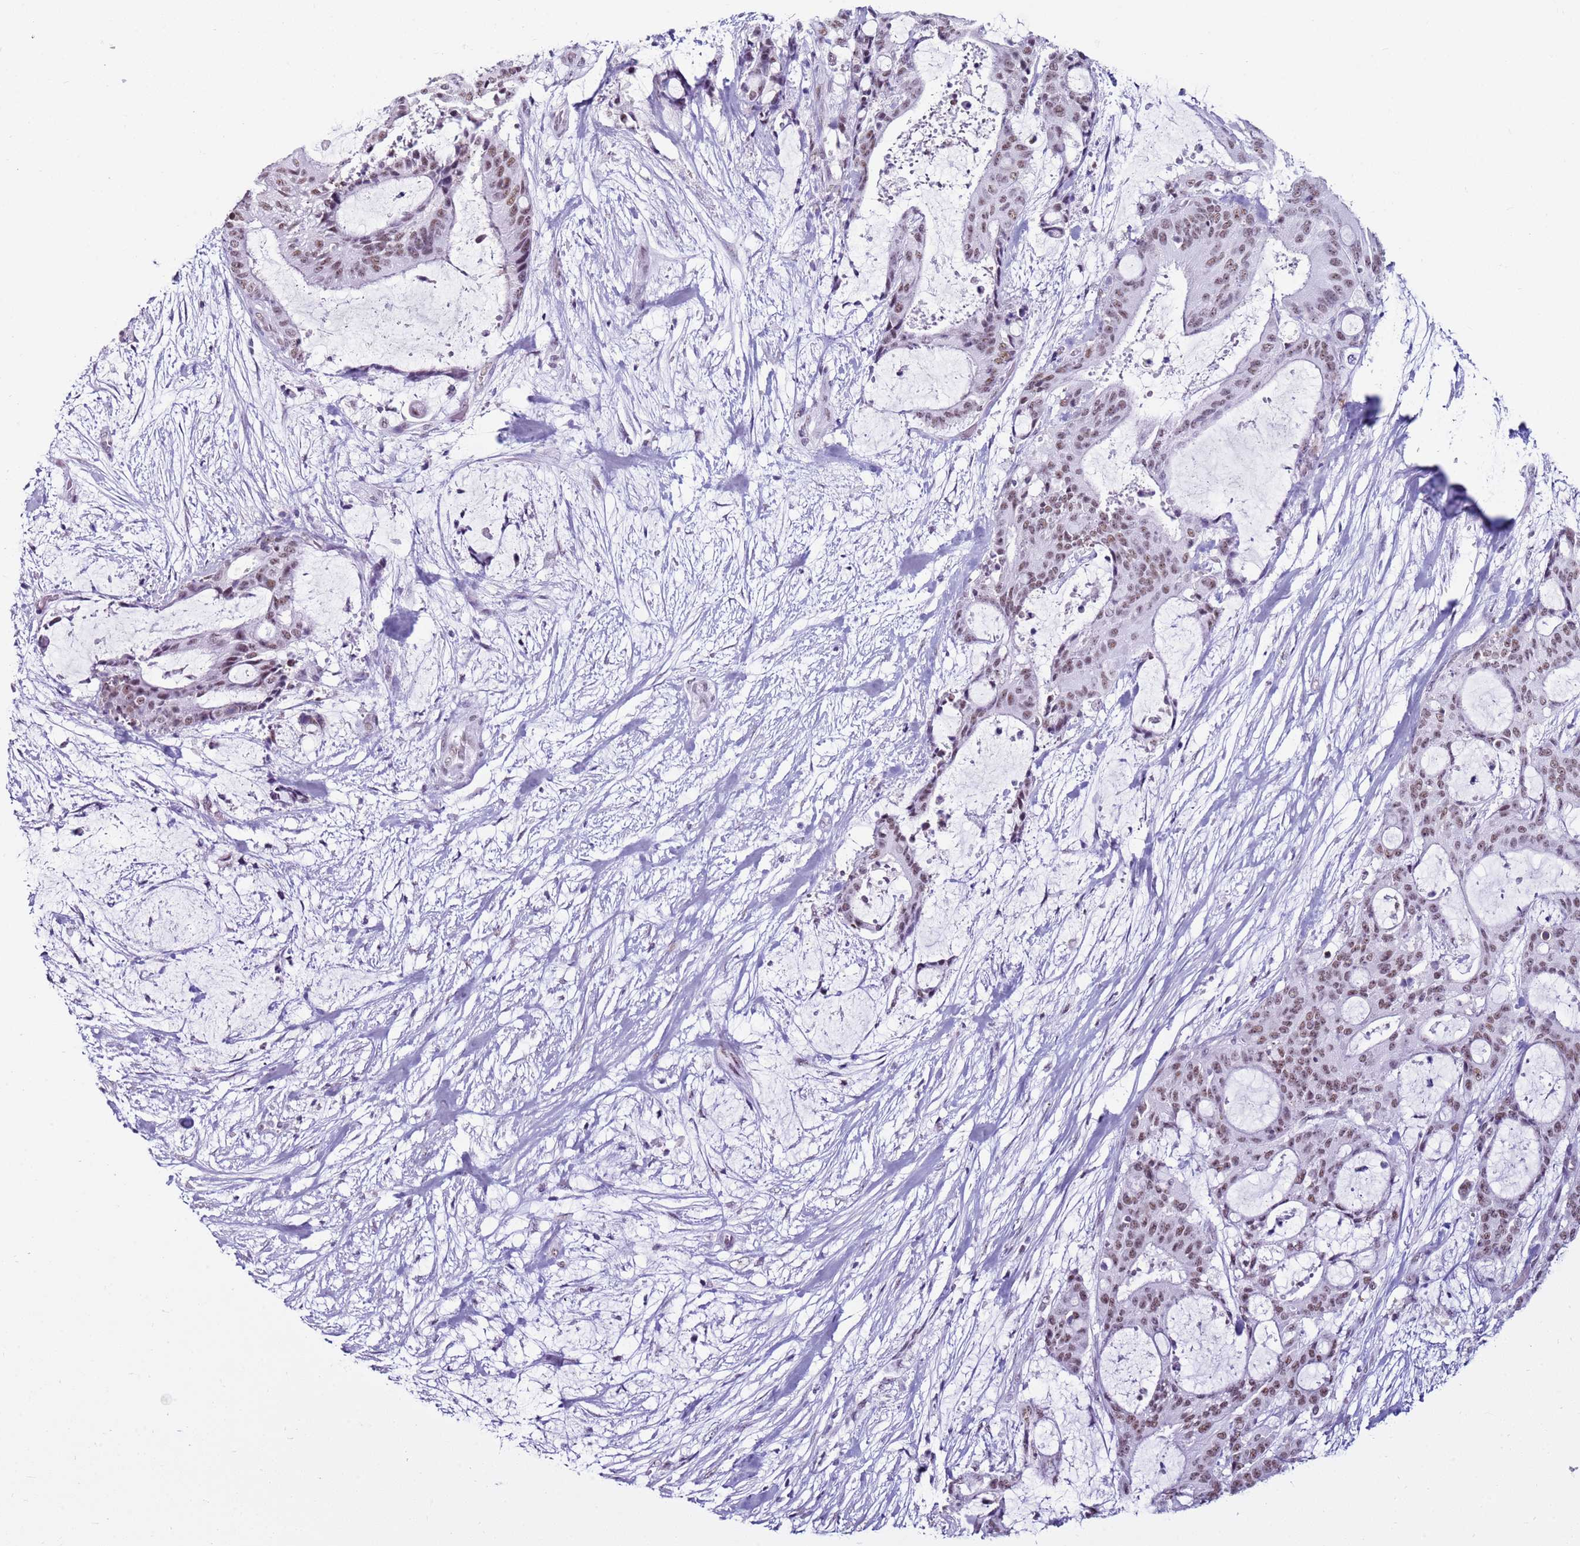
{"staining": {"intensity": "moderate", "quantity": ">75%", "location": "nuclear"}, "tissue": "liver cancer", "cell_type": "Tumor cells", "image_type": "cancer", "snomed": [{"axis": "morphology", "description": "Normal tissue, NOS"}, {"axis": "morphology", "description": "Cholangiocarcinoma"}, {"axis": "topography", "description": "Liver"}, {"axis": "topography", "description": "Peripheral nerve tissue"}], "caption": "A brown stain shows moderate nuclear positivity of a protein in liver cancer tumor cells.", "gene": "DHX15", "patient": {"sex": "female", "age": 73}}